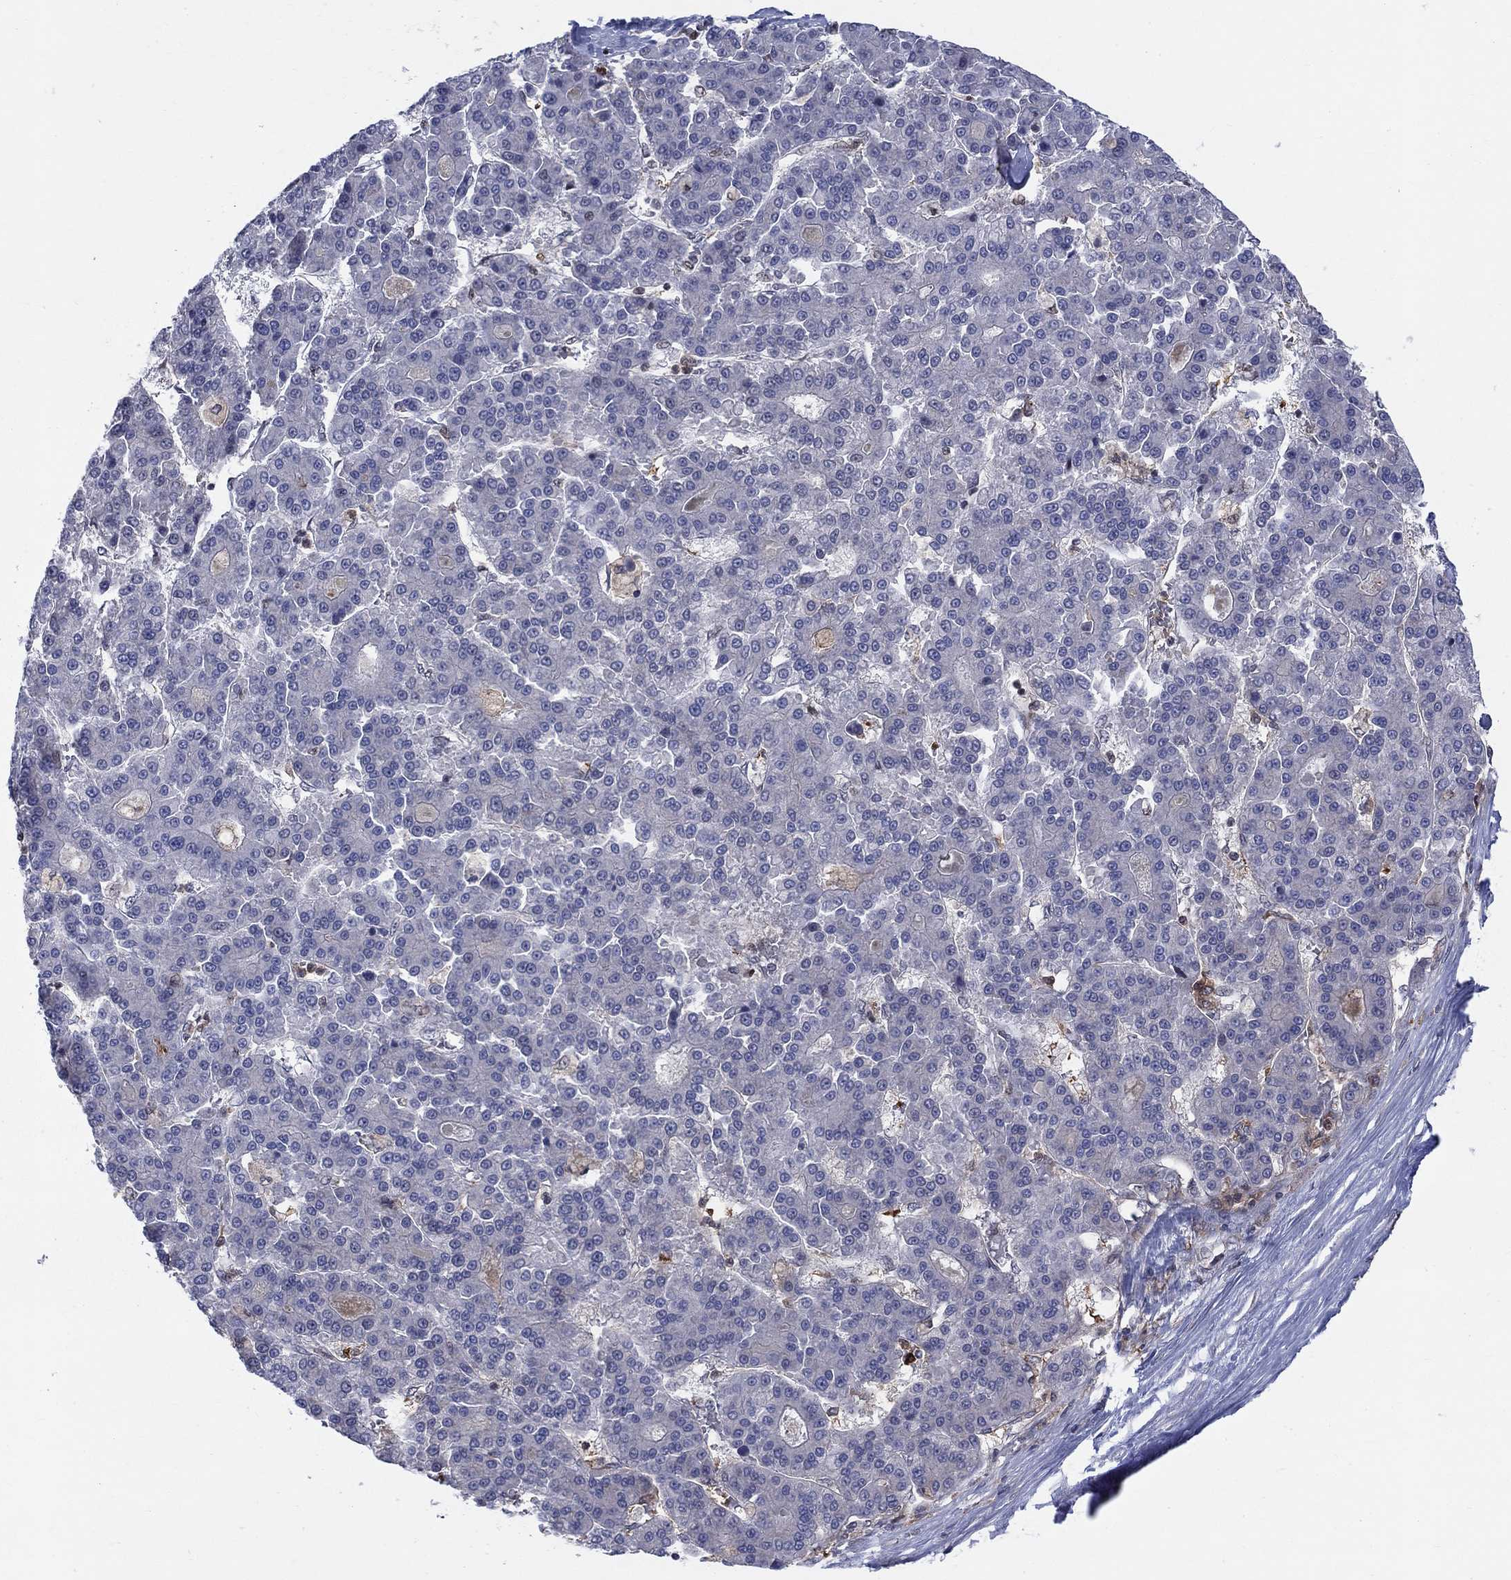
{"staining": {"intensity": "negative", "quantity": "none", "location": "none"}, "tissue": "liver cancer", "cell_type": "Tumor cells", "image_type": "cancer", "snomed": [{"axis": "morphology", "description": "Carcinoma, Hepatocellular, NOS"}, {"axis": "topography", "description": "Liver"}], "caption": "DAB (3,3'-diaminobenzidine) immunohistochemical staining of human liver cancer shows no significant staining in tumor cells.", "gene": "ZNHIT3", "patient": {"sex": "male", "age": 70}}